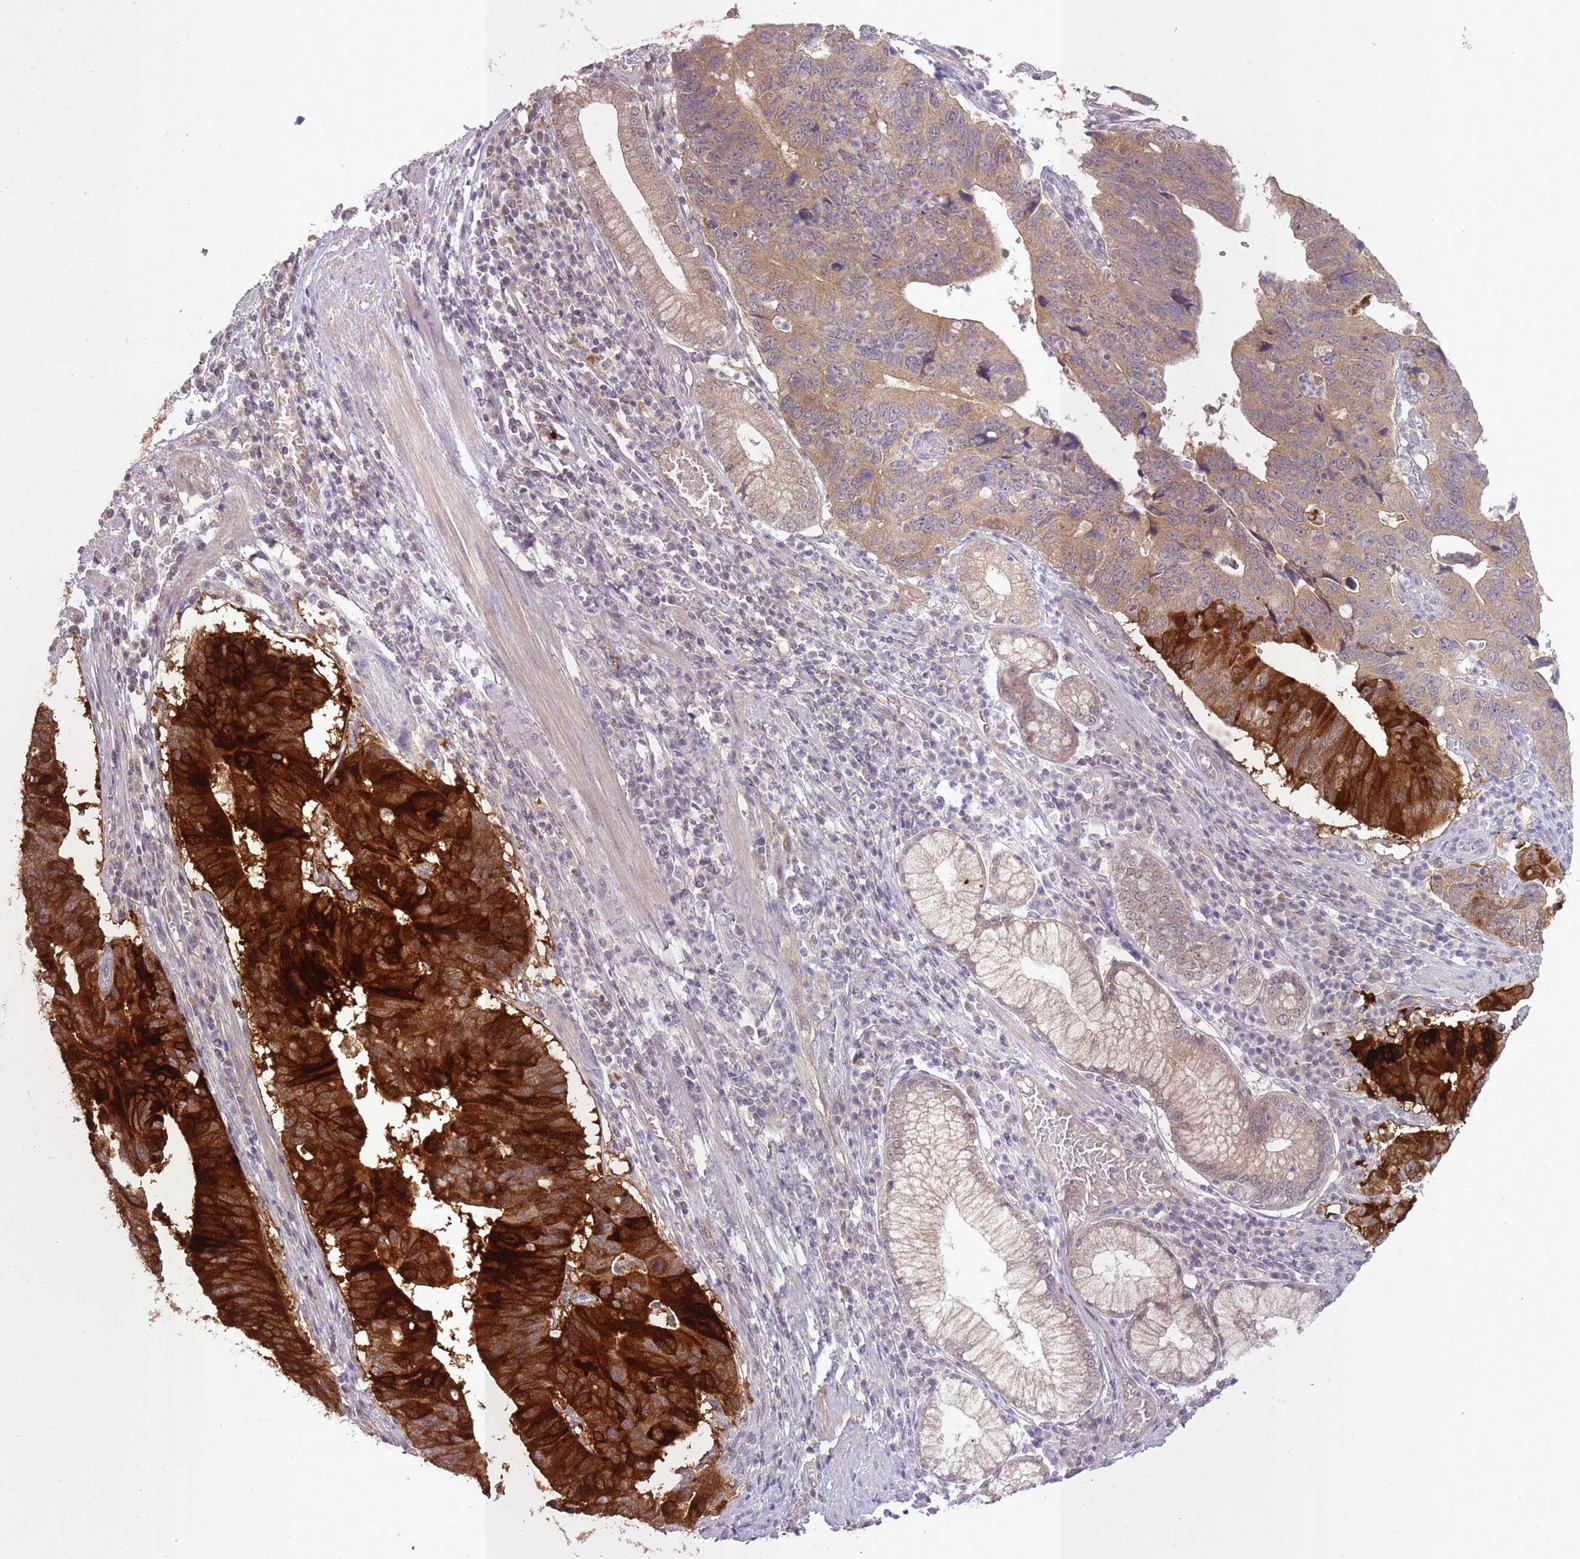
{"staining": {"intensity": "strong", "quantity": ">75%", "location": "cytoplasmic/membranous"}, "tissue": "stomach cancer", "cell_type": "Tumor cells", "image_type": "cancer", "snomed": [{"axis": "morphology", "description": "Adenocarcinoma, NOS"}, {"axis": "topography", "description": "Stomach"}], "caption": "Tumor cells show strong cytoplasmic/membranous staining in about >75% of cells in adenocarcinoma (stomach).", "gene": "LRATD2", "patient": {"sex": "male", "age": 59}}